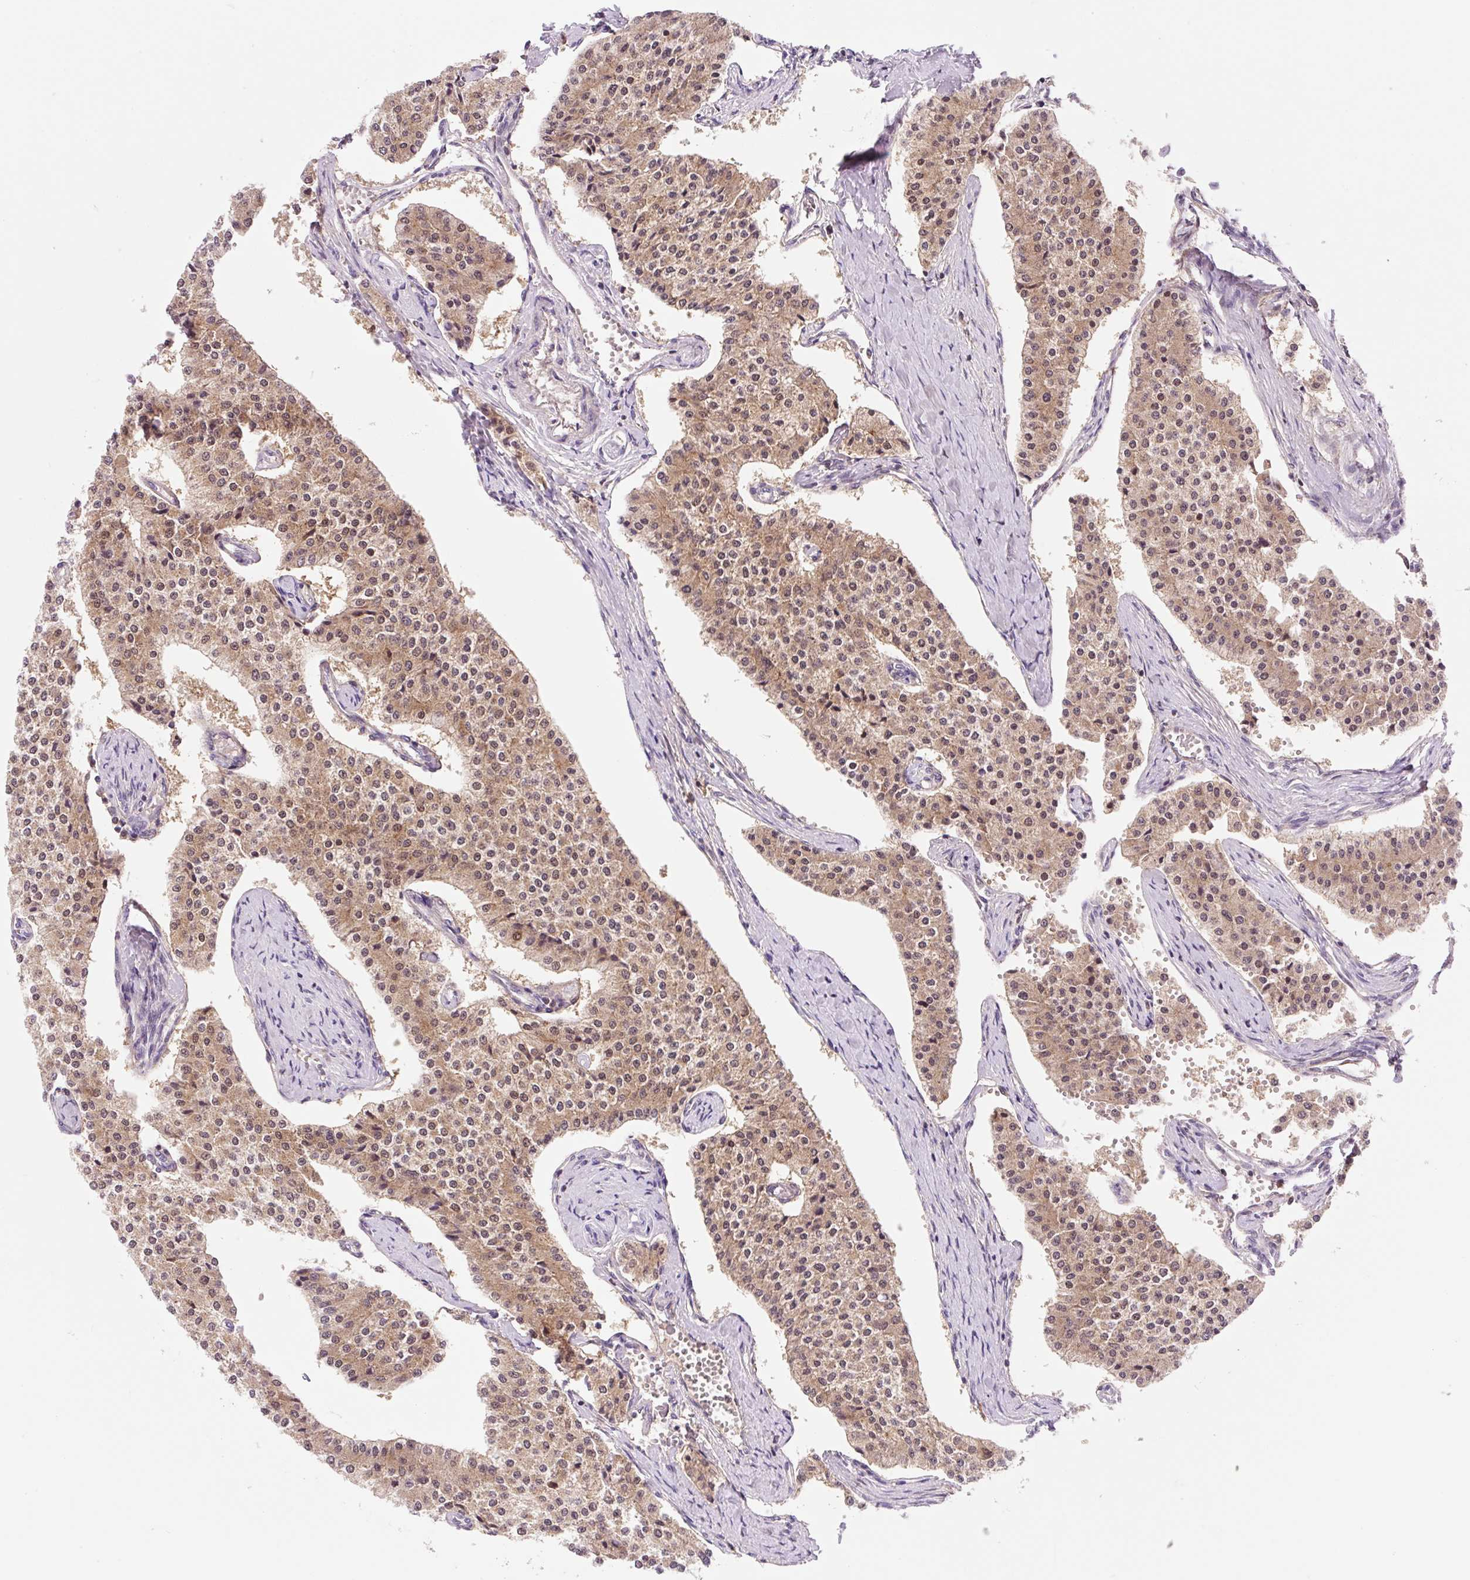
{"staining": {"intensity": "moderate", "quantity": ">75%", "location": "cytoplasmic/membranous,nuclear"}, "tissue": "carcinoid", "cell_type": "Tumor cells", "image_type": "cancer", "snomed": [{"axis": "morphology", "description": "Carcinoid, malignant, NOS"}, {"axis": "topography", "description": "Colon"}], "caption": "Carcinoid tissue exhibits moderate cytoplasmic/membranous and nuclear expression in about >75% of tumor cells", "gene": "VPS4A", "patient": {"sex": "female", "age": 52}}